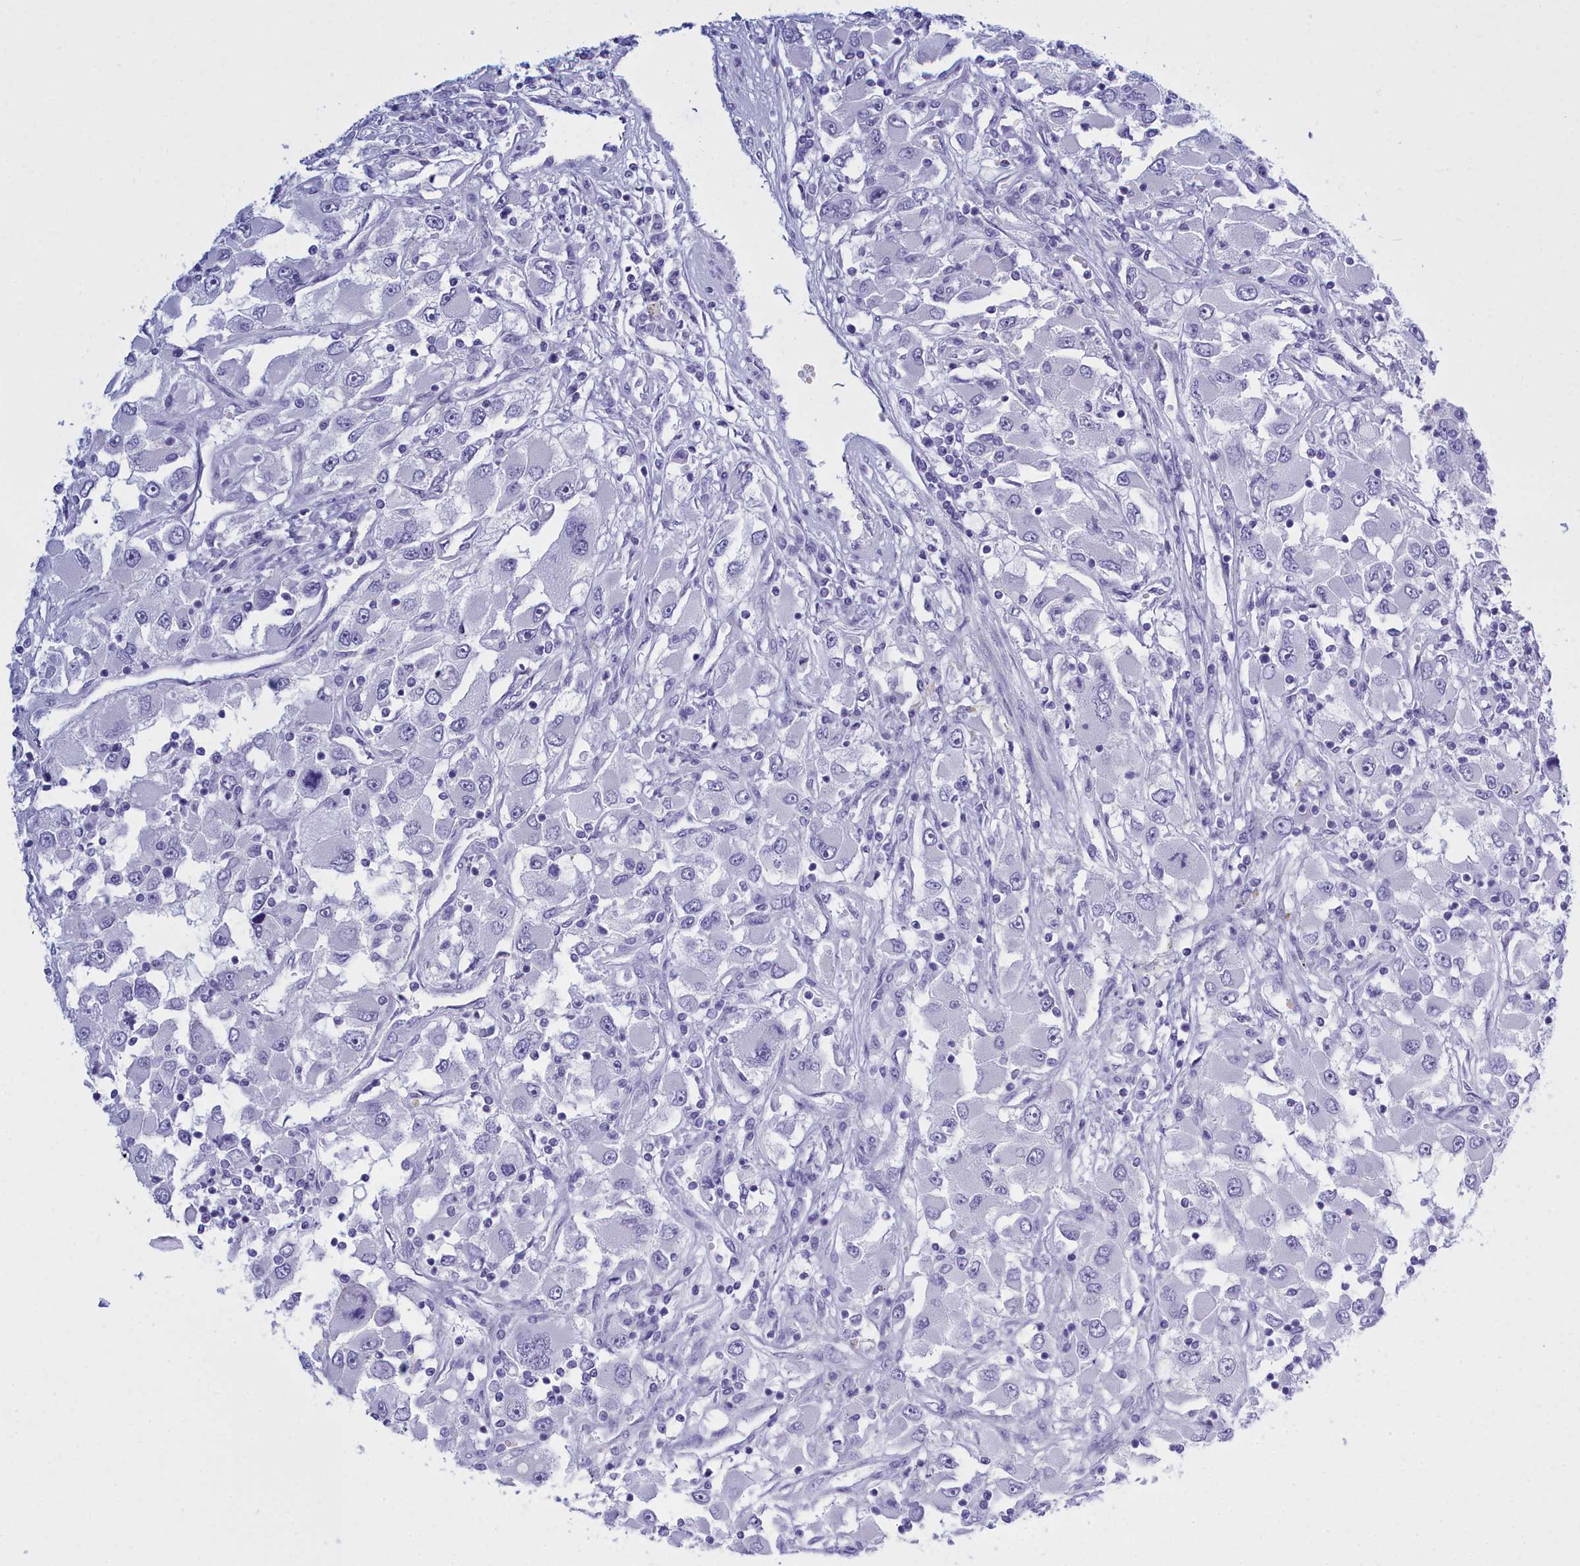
{"staining": {"intensity": "negative", "quantity": "none", "location": "none"}, "tissue": "renal cancer", "cell_type": "Tumor cells", "image_type": "cancer", "snomed": [{"axis": "morphology", "description": "Adenocarcinoma, NOS"}, {"axis": "topography", "description": "Kidney"}], "caption": "Immunohistochemistry image of human renal cancer stained for a protein (brown), which exhibits no positivity in tumor cells.", "gene": "TMEM97", "patient": {"sex": "female", "age": 52}}